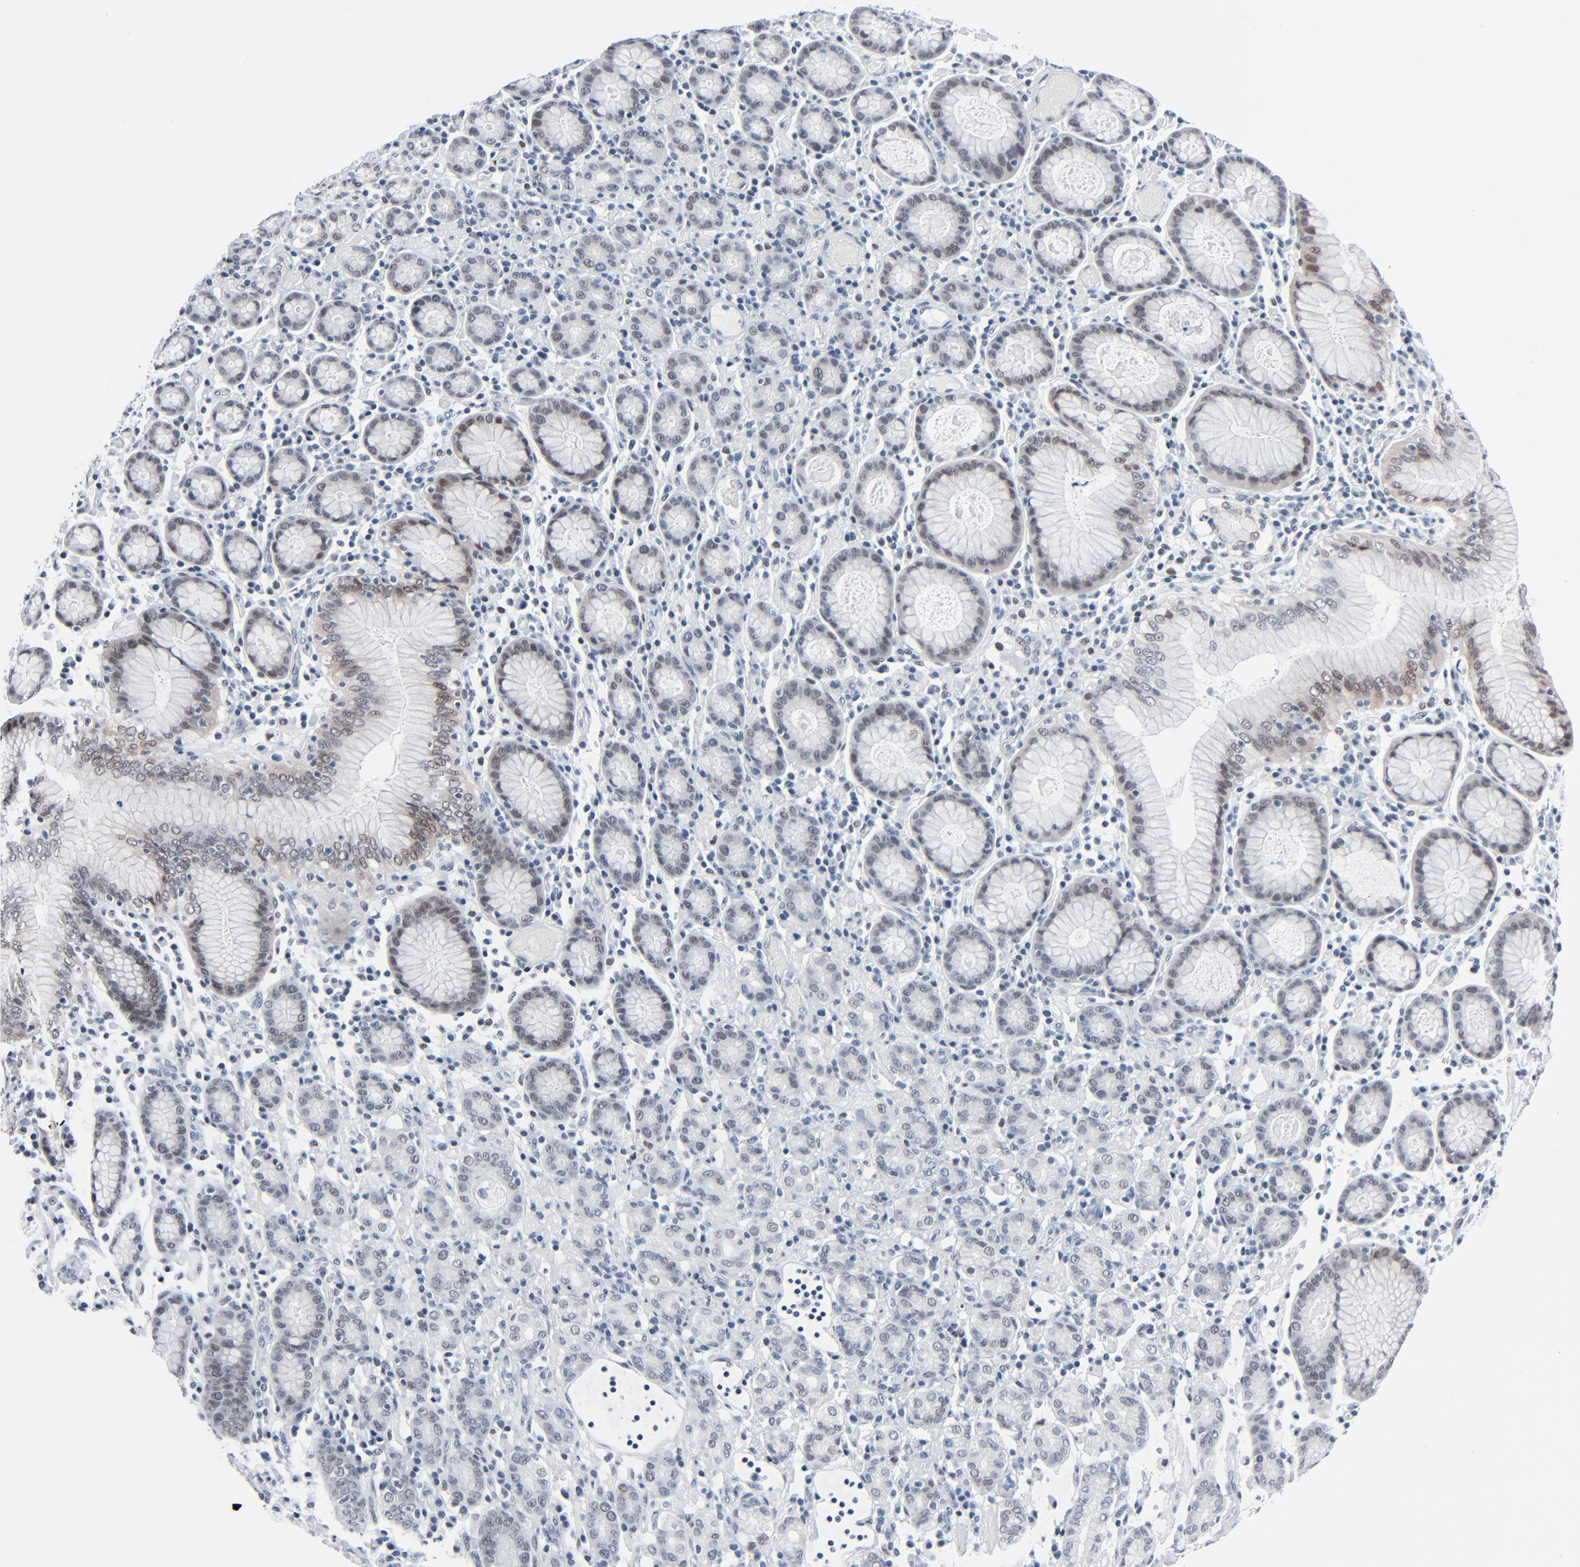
{"staining": {"intensity": "weak", "quantity": "<25%", "location": "nuclear"}, "tissue": "stomach cancer", "cell_type": "Tumor cells", "image_type": "cancer", "snomed": [{"axis": "morphology", "description": "Adenocarcinoma, NOS"}, {"axis": "topography", "description": "Stomach, lower"}], "caption": "There is no significant expression in tumor cells of stomach cancer (adenocarcinoma). (DAB (3,3'-diaminobenzidine) IHC with hematoxylin counter stain).", "gene": "SIRT1", "patient": {"sex": "male", "age": 88}}